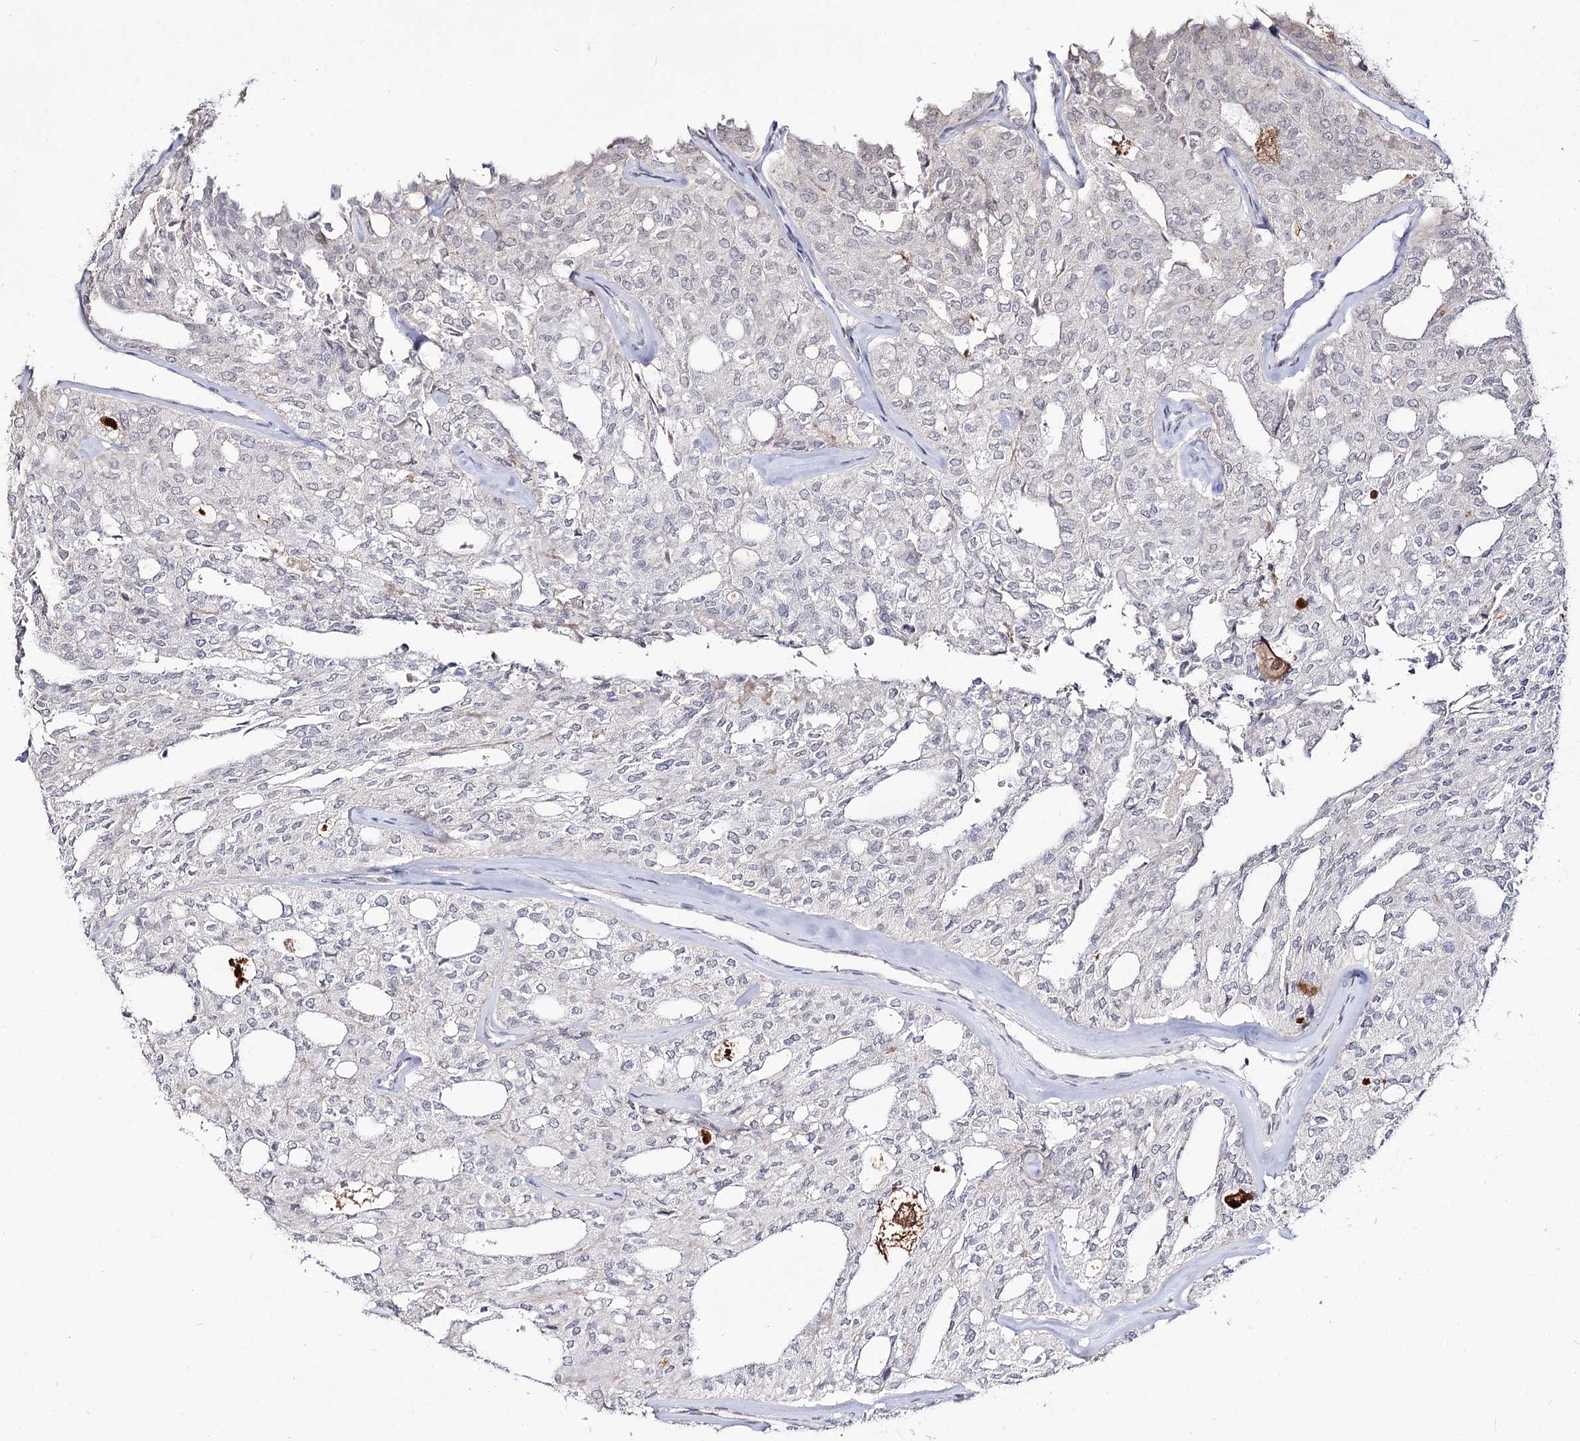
{"staining": {"intensity": "negative", "quantity": "none", "location": "none"}, "tissue": "thyroid cancer", "cell_type": "Tumor cells", "image_type": "cancer", "snomed": [{"axis": "morphology", "description": "Follicular adenoma carcinoma, NOS"}, {"axis": "topography", "description": "Thyroid gland"}], "caption": "Immunohistochemistry (IHC) photomicrograph of thyroid cancer stained for a protein (brown), which exhibits no staining in tumor cells.", "gene": "RRP9", "patient": {"sex": "male", "age": 75}}